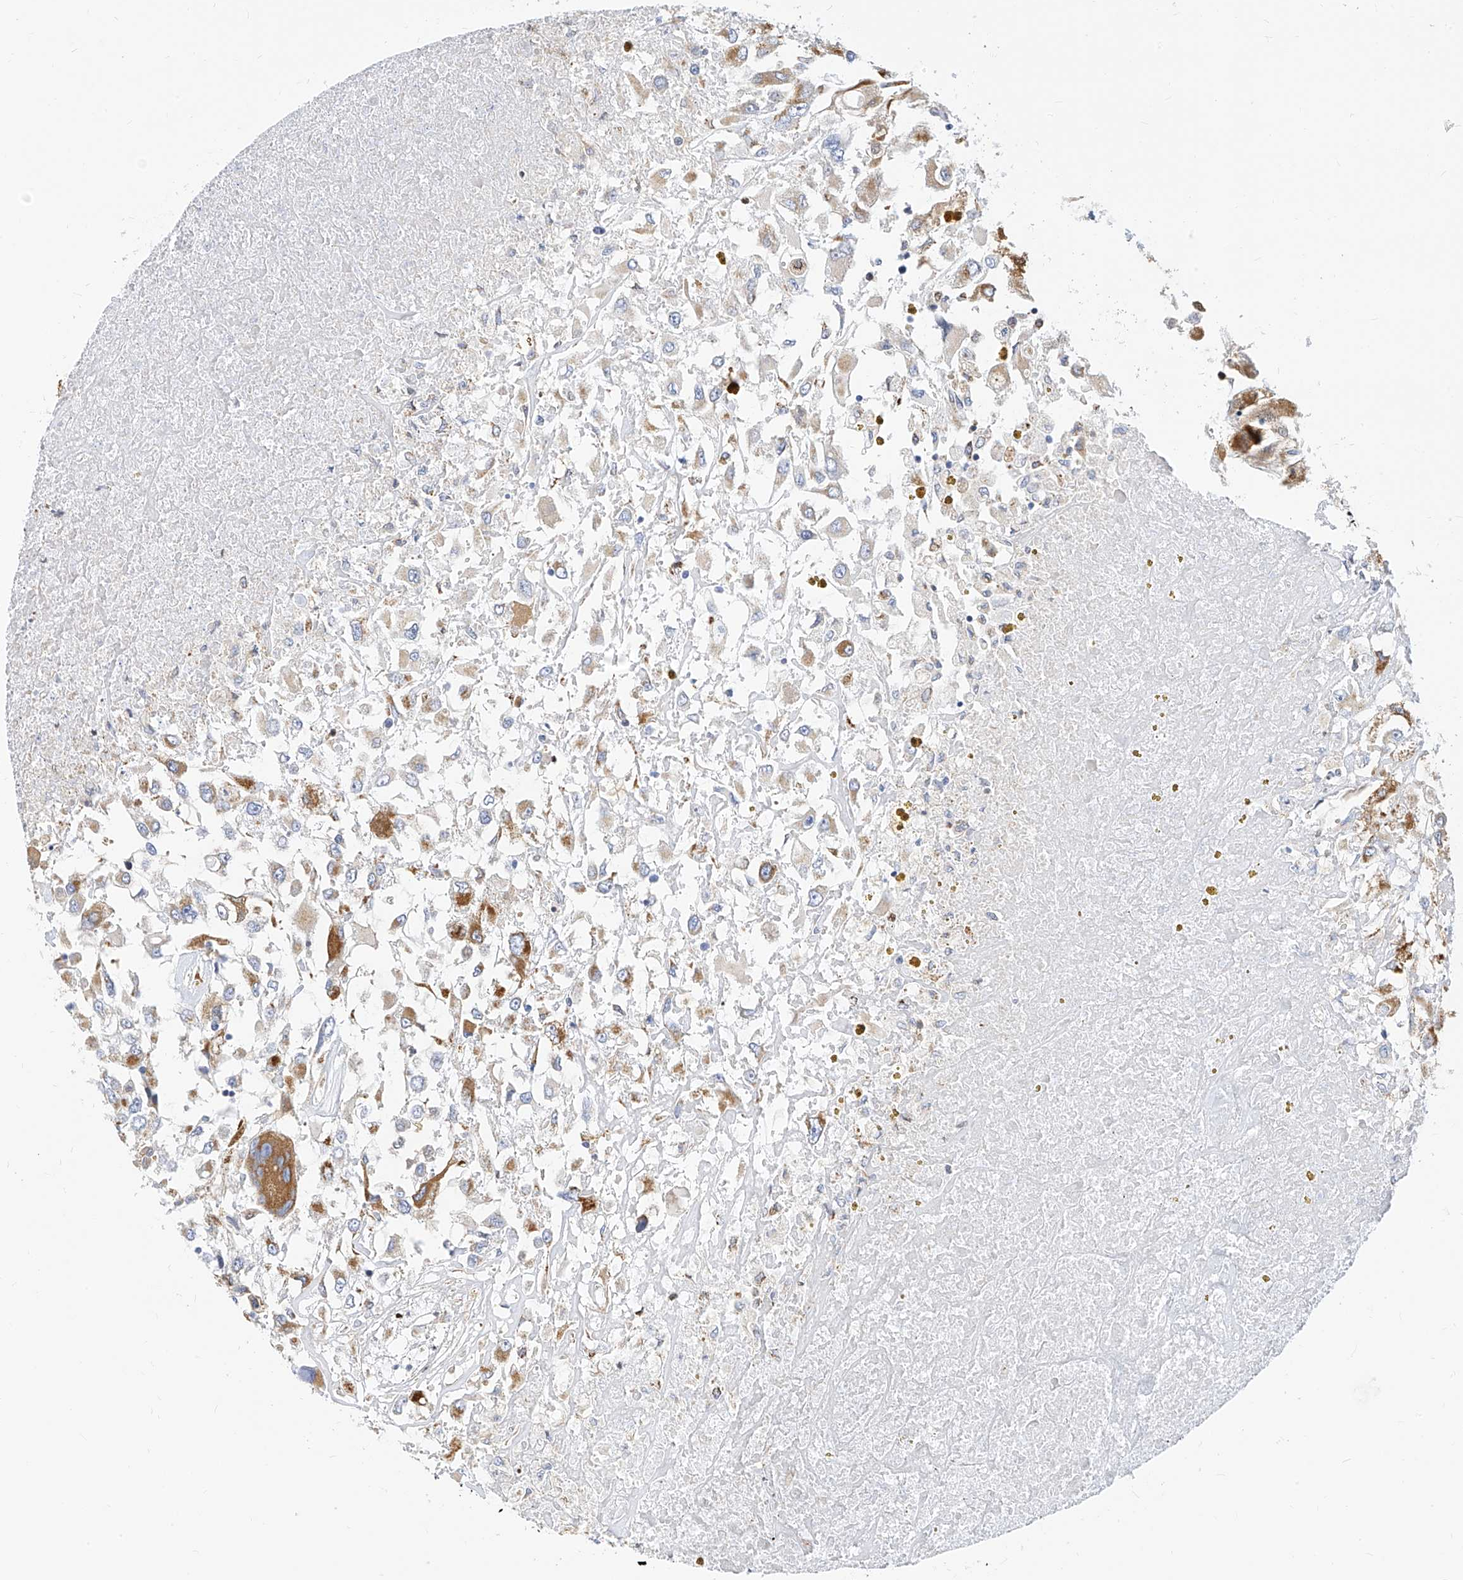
{"staining": {"intensity": "moderate", "quantity": "25%-75%", "location": "cytoplasmic/membranous"}, "tissue": "renal cancer", "cell_type": "Tumor cells", "image_type": "cancer", "snomed": [{"axis": "morphology", "description": "Adenocarcinoma, NOS"}, {"axis": "topography", "description": "Kidney"}], "caption": "A high-resolution micrograph shows immunohistochemistry staining of renal cancer (adenocarcinoma), which reveals moderate cytoplasmic/membranous expression in approximately 25%-75% of tumor cells.", "gene": "TTLL8", "patient": {"sex": "female", "age": 52}}